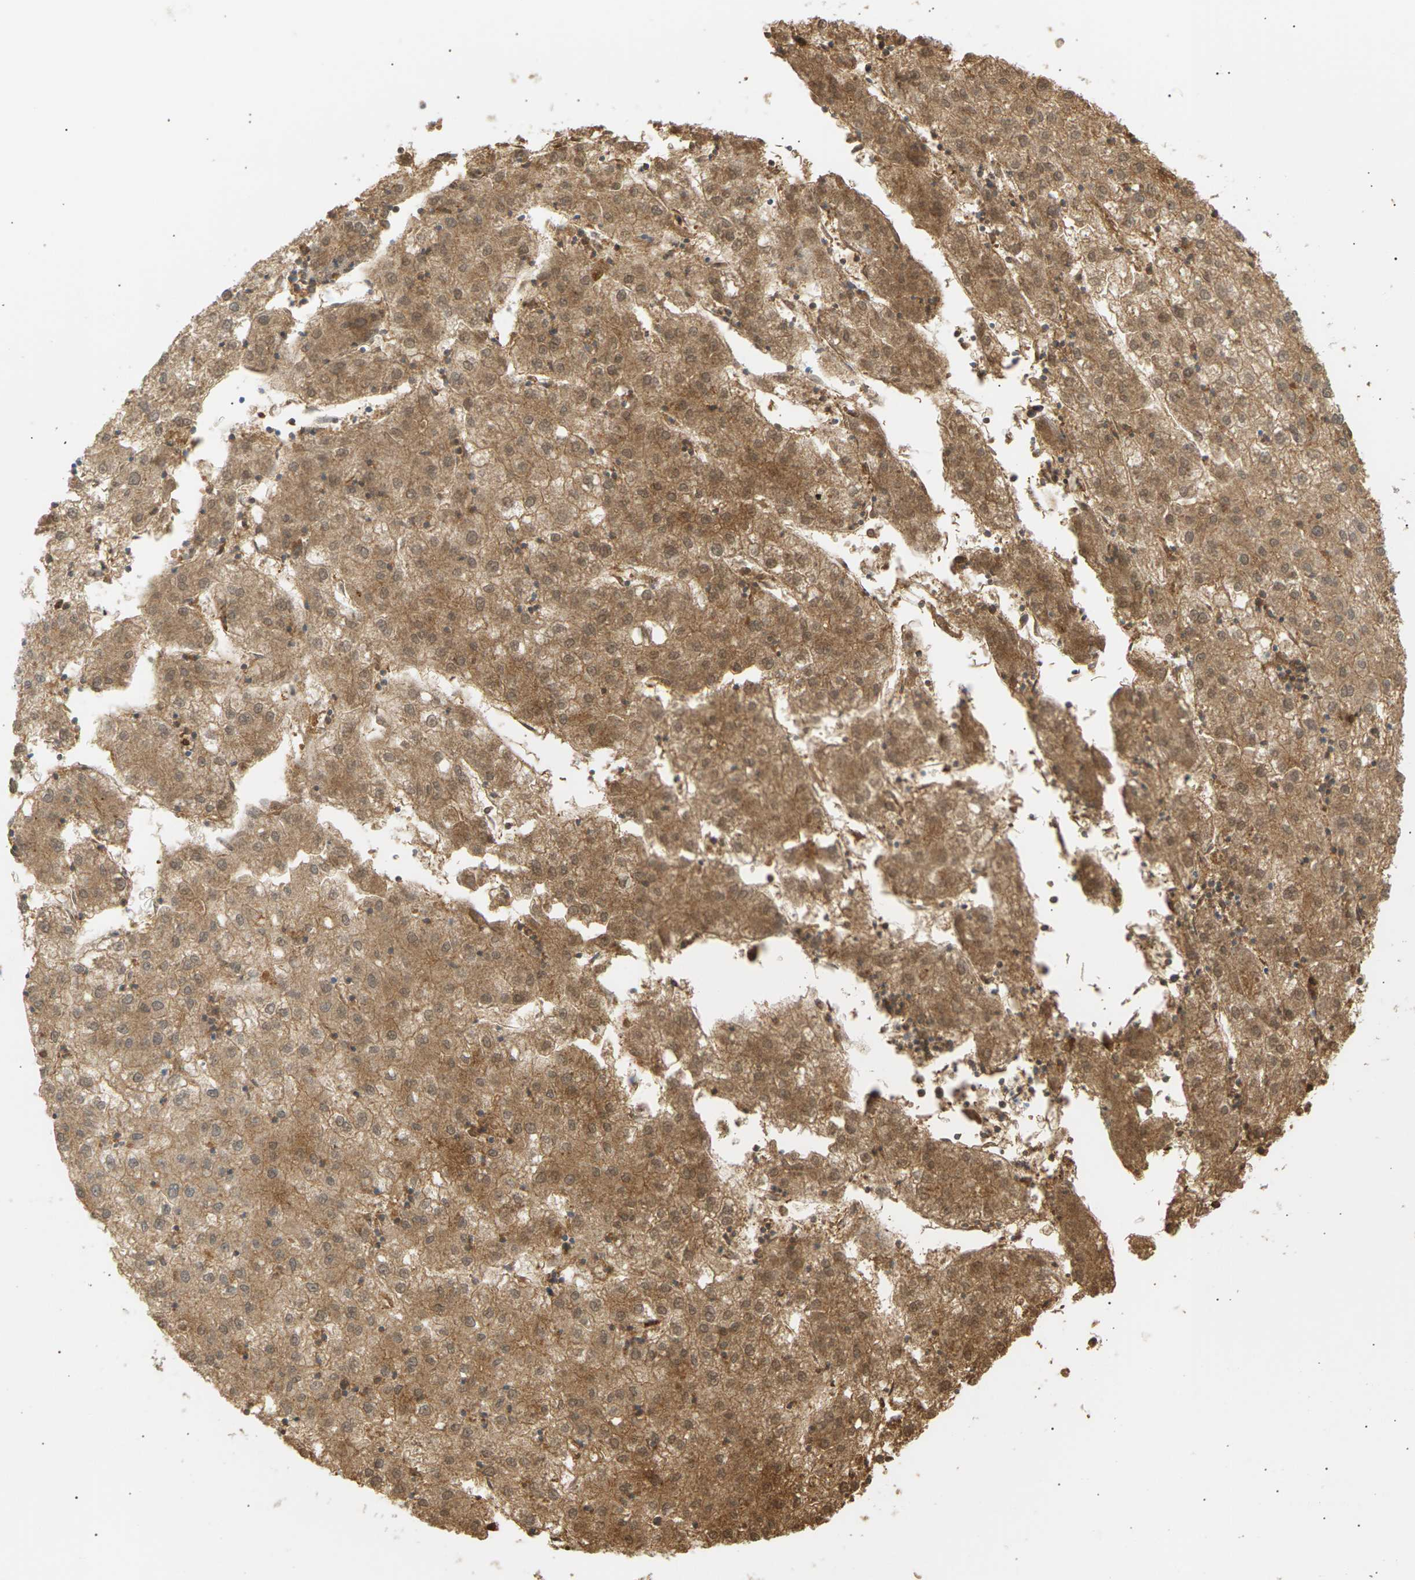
{"staining": {"intensity": "moderate", "quantity": ">75%", "location": "cytoplasmic/membranous,nuclear"}, "tissue": "liver cancer", "cell_type": "Tumor cells", "image_type": "cancer", "snomed": [{"axis": "morphology", "description": "Carcinoma, Hepatocellular, NOS"}, {"axis": "topography", "description": "Liver"}], "caption": "Liver cancer (hepatocellular carcinoma) stained with immunohistochemistry (IHC) shows moderate cytoplasmic/membranous and nuclear staining in about >75% of tumor cells.", "gene": "IGLC3", "patient": {"sex": "male", "age": 72}}